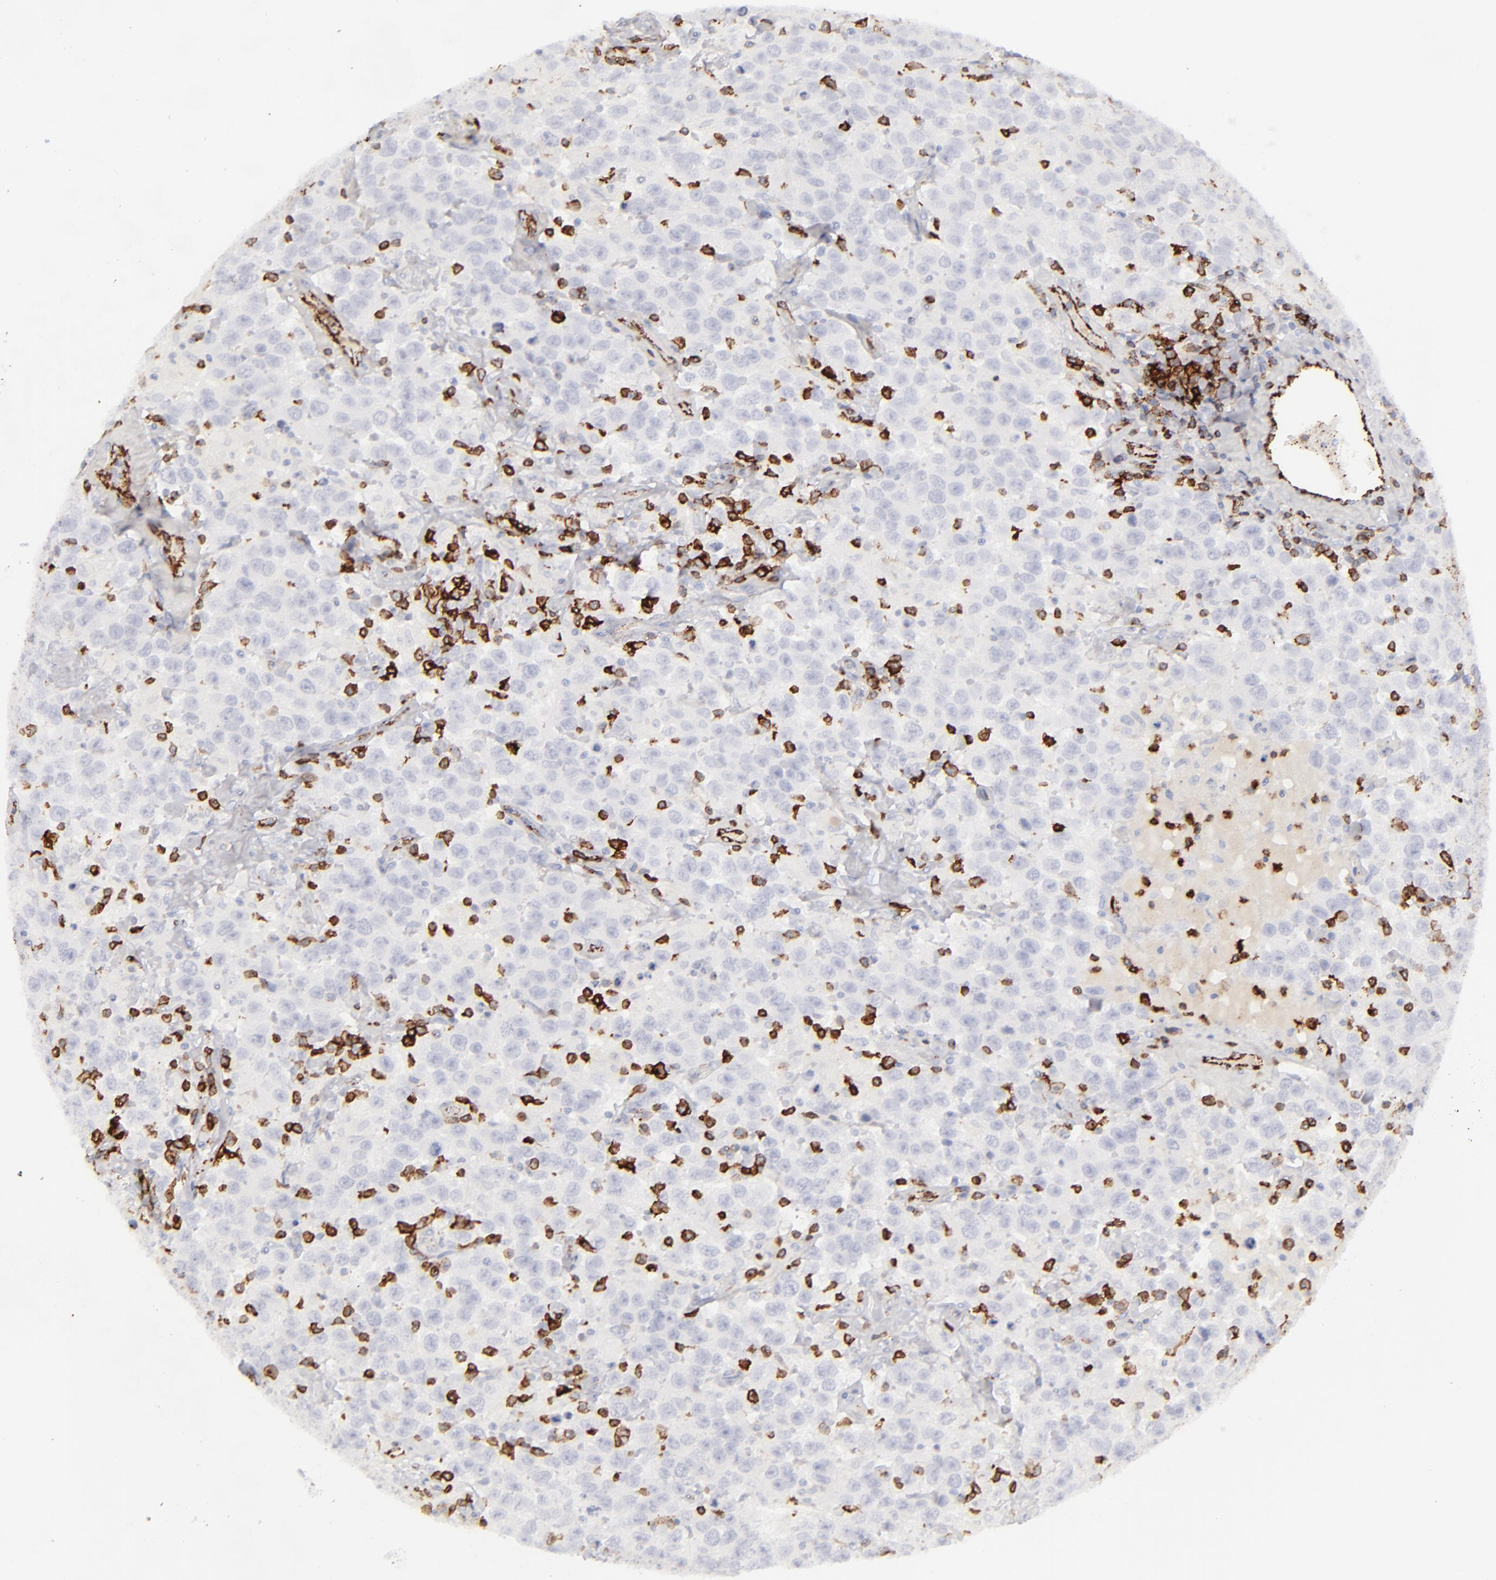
{"staining": {"intensity": "negative", "quantity": "none", "location": "none"}, "tissue": "testis cancer", "cell_type": "Tumor cells", "image_type": "cancer", "snomed": [{"axis": "morphology", "description": "Seminoma, NOS"}, {"axis": "topography", "description": "Testis"}], "caption": "Photomicrograph shows no significant protein expression in tumor cells of testis cancer.", "gene": "CD27", "patient": {"sex": "male", "age": 41}}